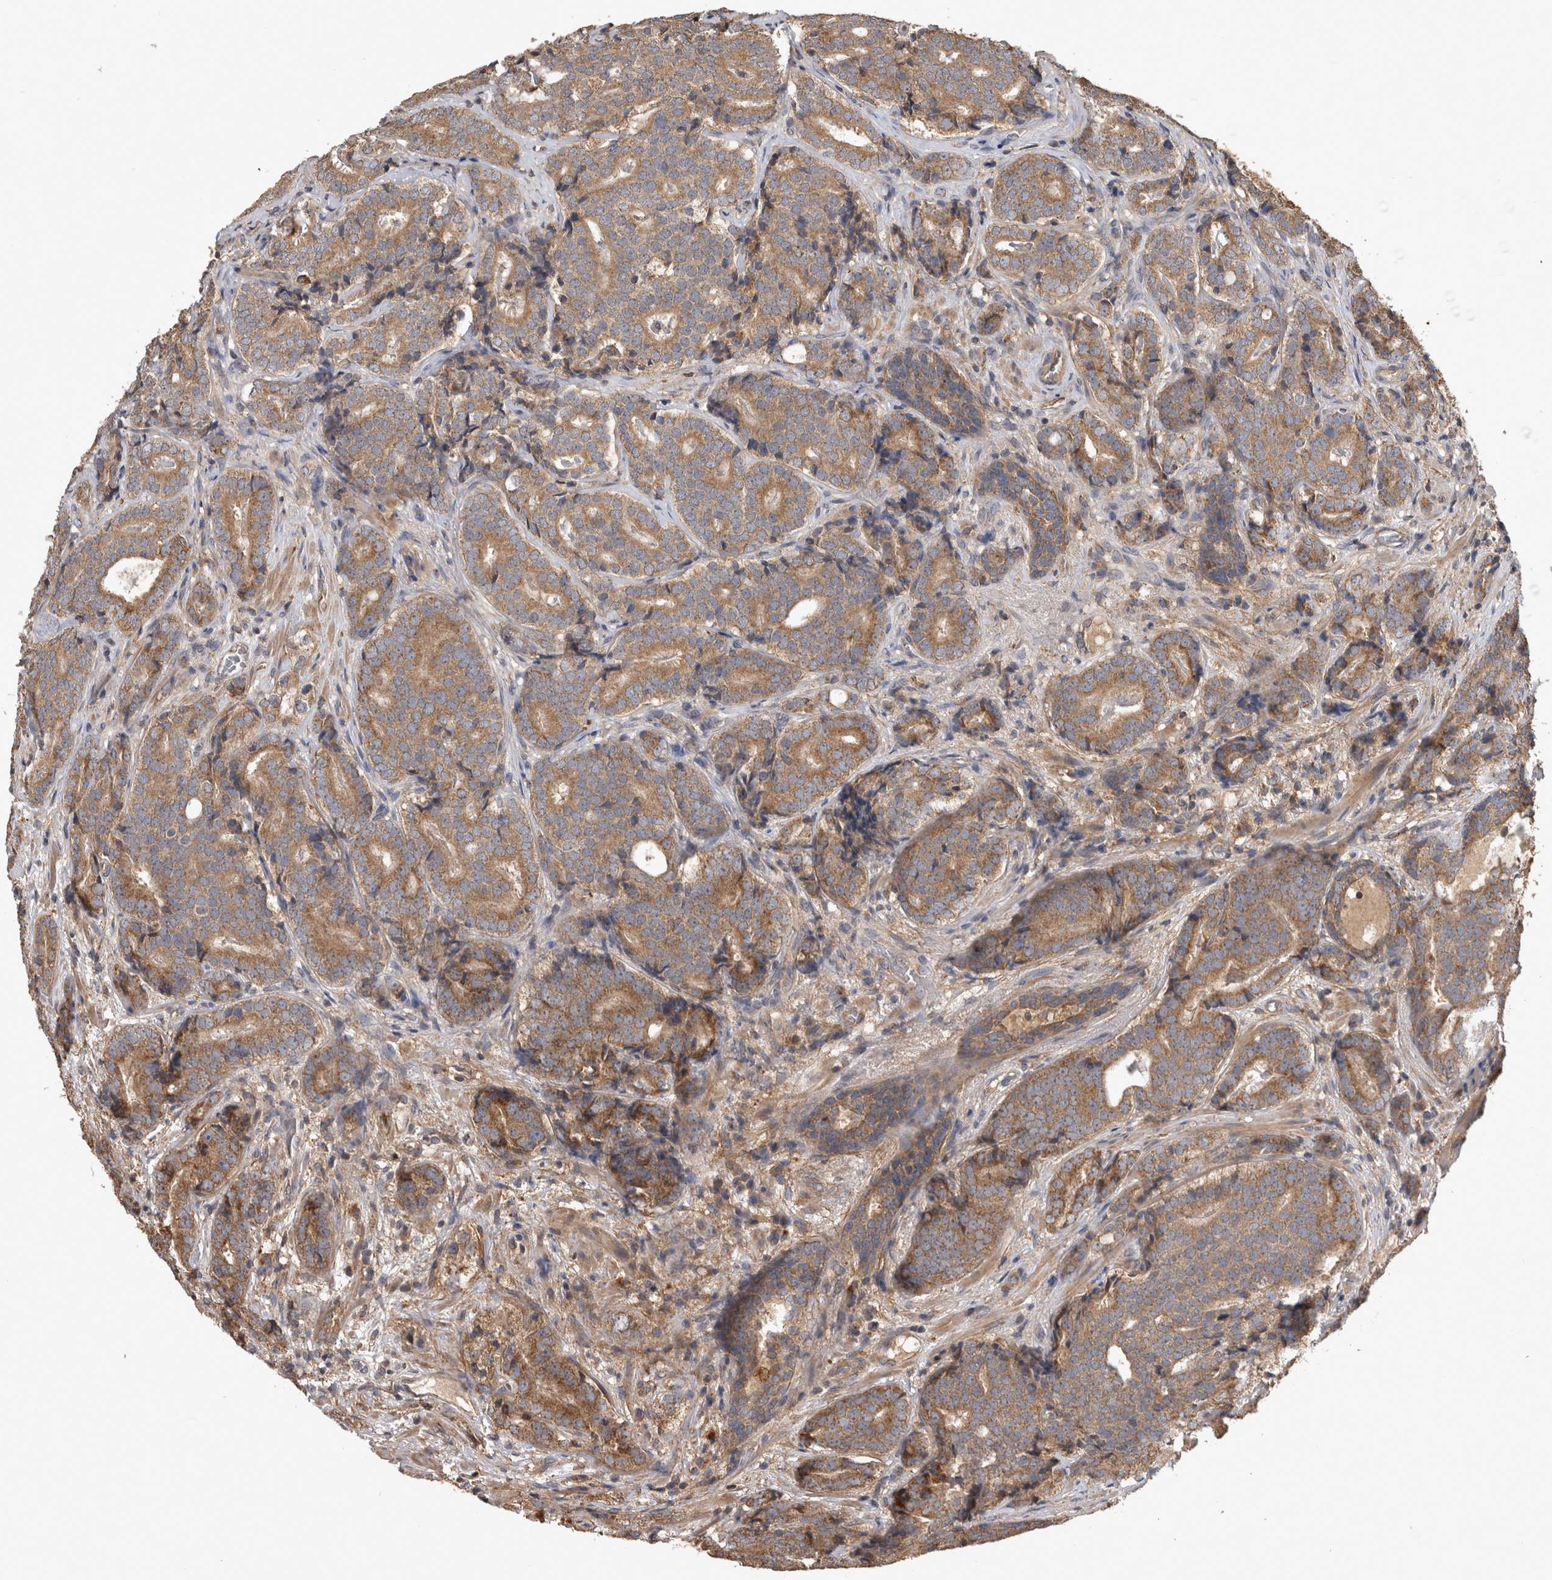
{"staining": {"intensity": "moderate", "quantity": ">75%", "location": "cytoplasmic/membranous"}, "tissue": "prostate cancer", "cell_type": "Tumor cells", "image_type": "cancer", "snomed": [{"axis": "morphology", "description": "Adenocarcinoma, High grade"}, {"axis": "topography", "description": "Prostate"}], "caption": "Immunohistochemical staining of prostate cancer displays moderate cytoplasmic/membranous protein positivity in approximately >75% of tumor cells.", "gene": "TRMT61B", "patient": {"sex": "male", "age": 56}}